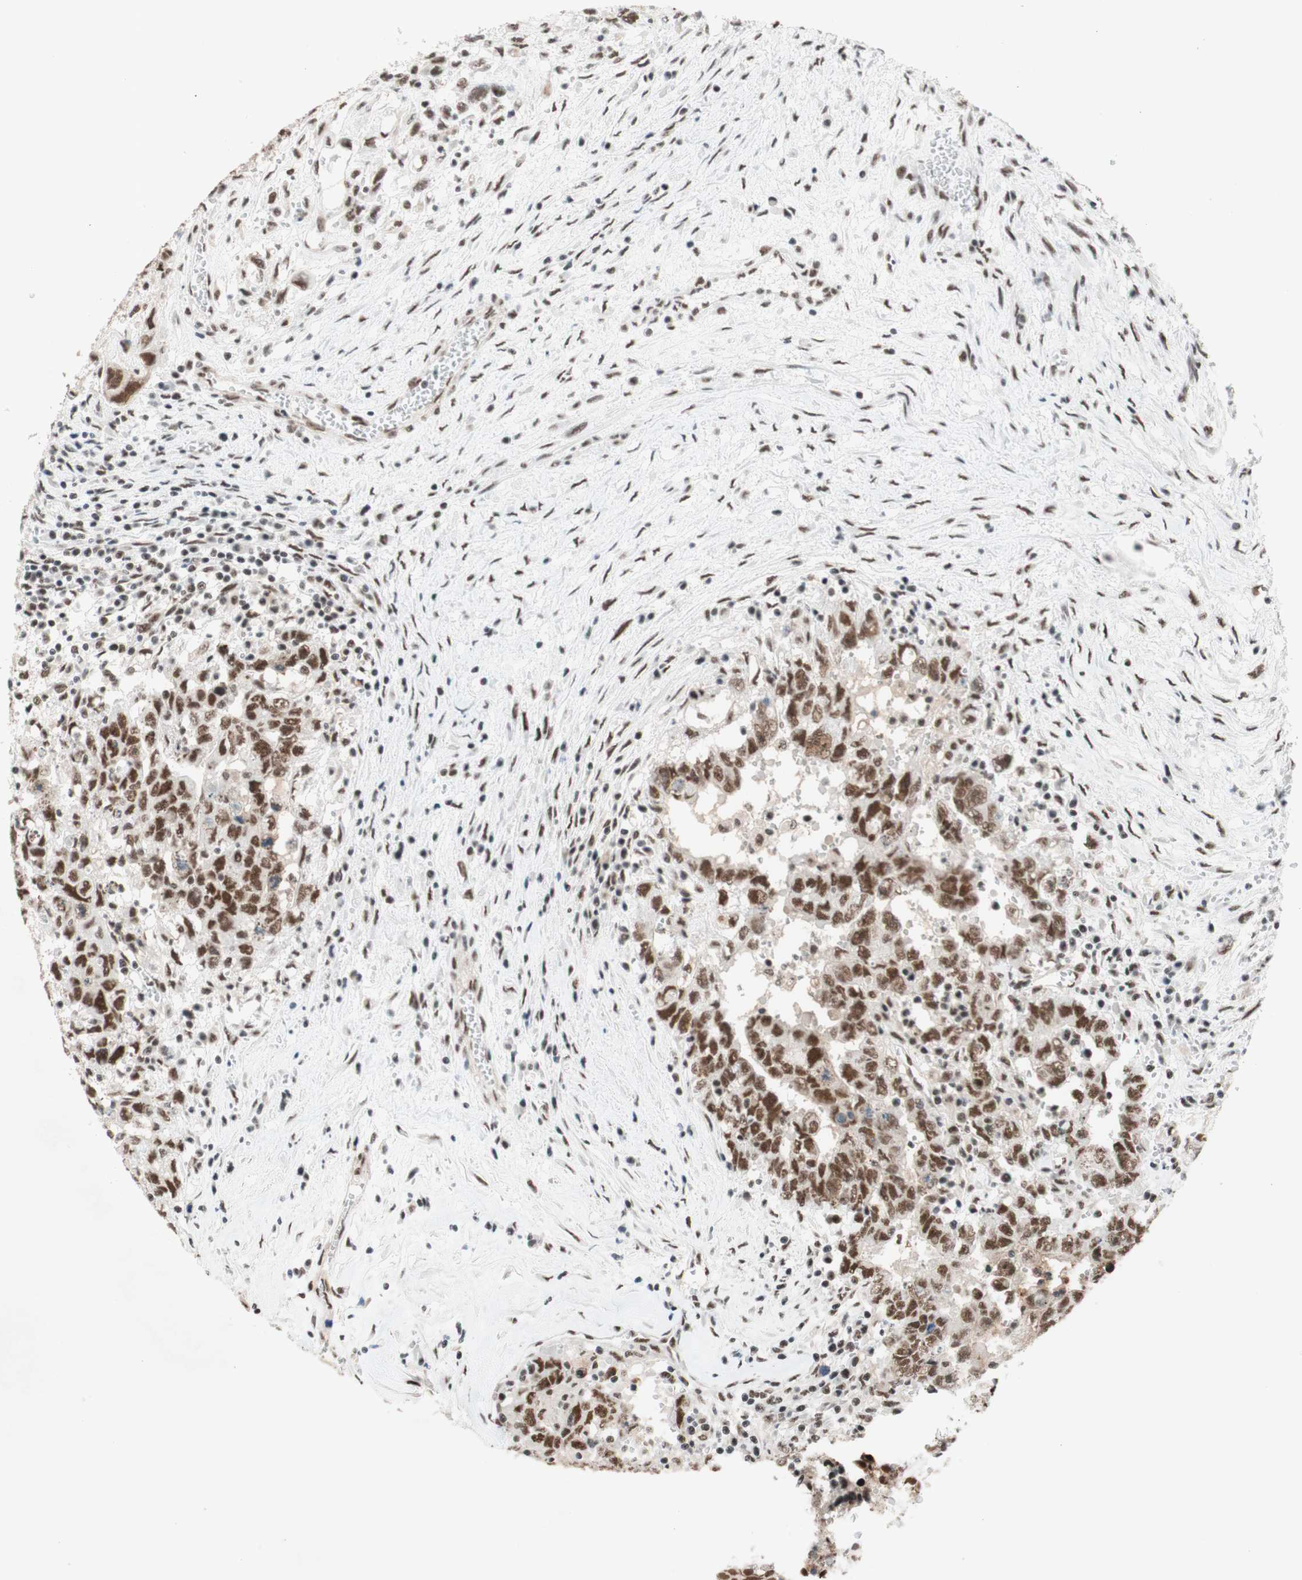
{"staining": {"intensity": "strong", "quantity": ">75%", "location": "nuclear"}, "tissue": "testis cancer", "cell_type": "Tumor cells", "image_type": "cancer", "snomed": [{"axis": "morphology", "description": "Carcinoma, Embryonal, NOS"}, {"axis": "topography", "description": "Testis"}], "caption": "Tumor cells reveal high levels of strong nuclear positivity in about >75% of cells in embryonal carcinoma (testis).", "gene": "PRPF19", "patient": {"sex": "male", "age": 28}}